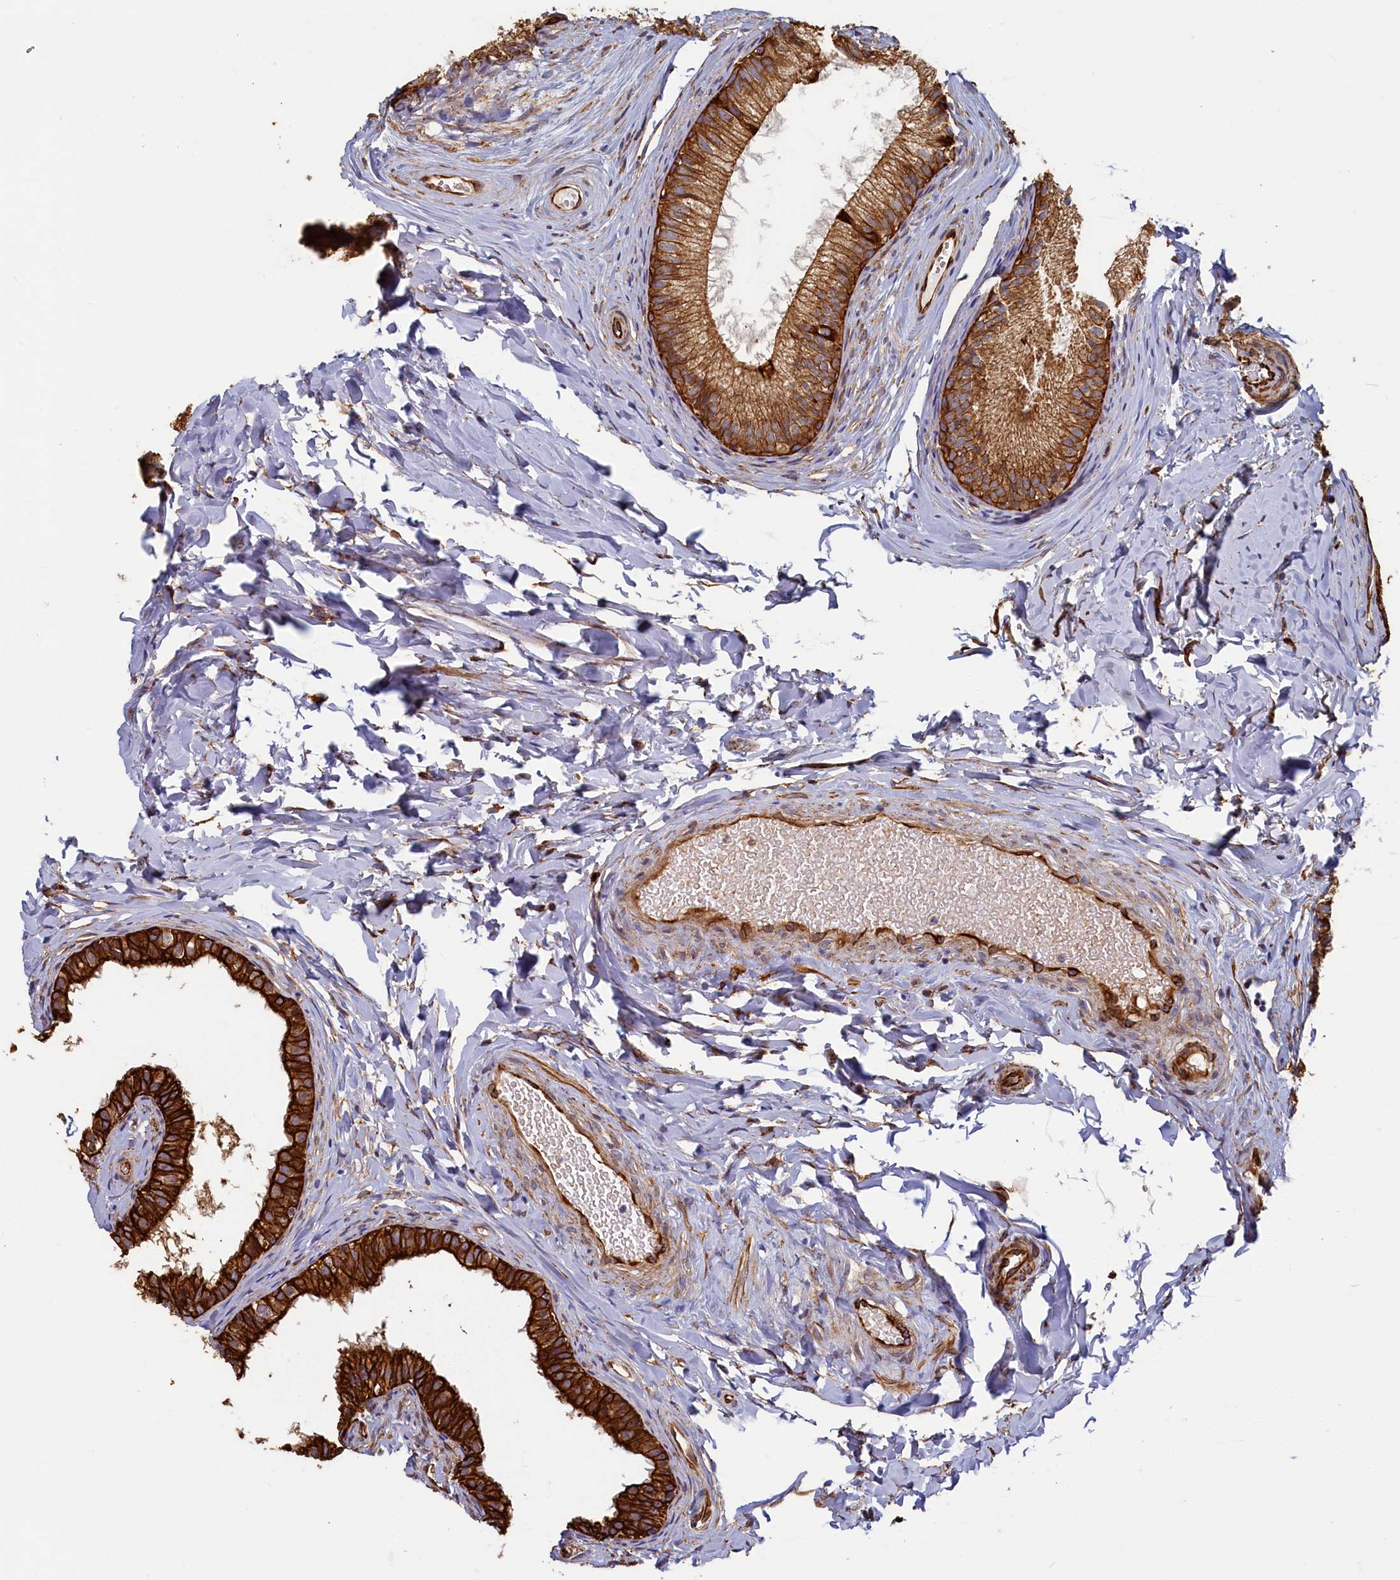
{"staining": {"intensity": "strong", "quantity": ">75%", "location": "cytoplasmic/membranous"}, "tissue": "epididymis", "cell_type": "Glandular cells", "image_type": "normal", "snomed": [{"axis": "morphology", "description": "Normal tissue, NOS"}, {"axis": "topography", "description": "Epididymis"}], "caption": "IHC photomicrograph of normal epididymis stained for a protein (brown), which shows high levels of strong cytoplasmic/membranous staining in approximately >75% of glandular cells.", "gene": "LRRC57", "patient": {"sex": "male", "age": 34}}